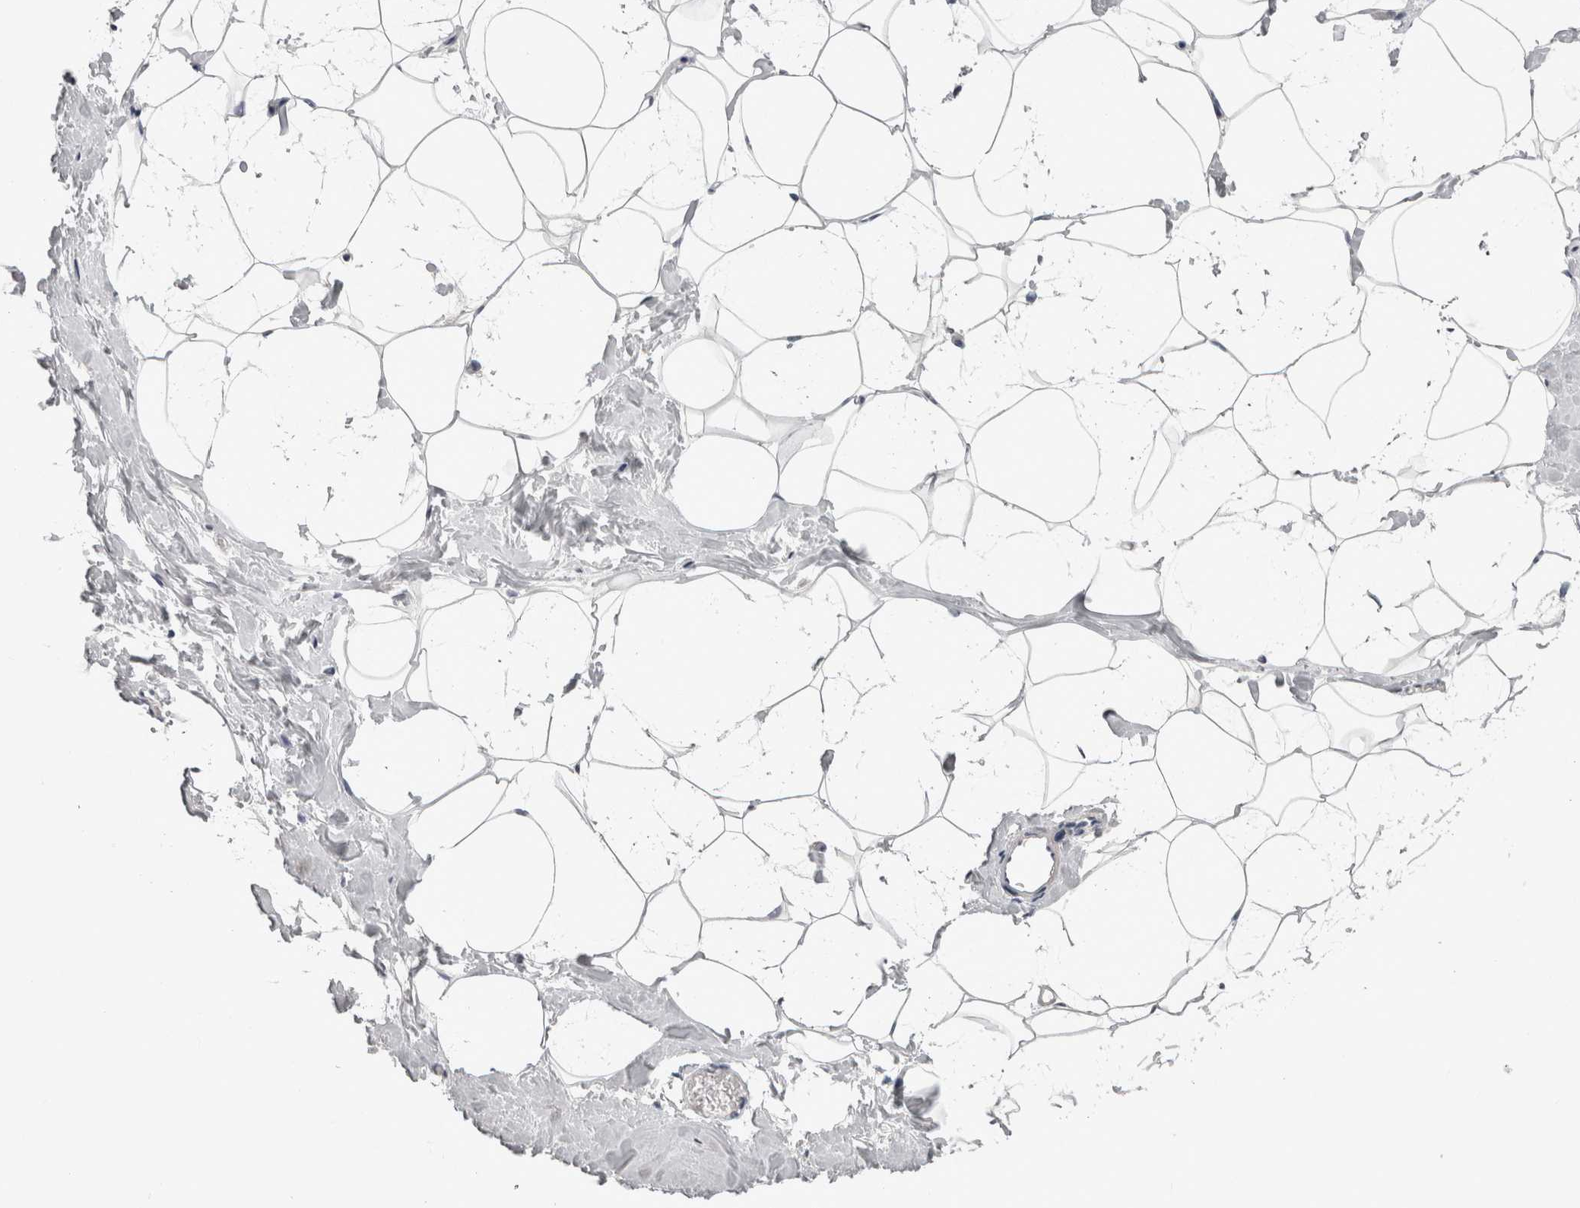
{"staining": {"intensity": "negative", "quantity": "none", "location": "none"}, "tissue": "adipose tissue", "cell_type": "Adipocytes", "image_type": "normal", "snomed": [{"axis": "morphology", "description": "Normal tissue, NOS"}, {"axis": "morphology", "description": "Fibrosis, NOS"}, {"axis": "topography", "description": "Breast"}, {"axis": "topography", "description": "Adipose tissue"}], "caption": "DAB immunohistochemical staining of benign human adipose tissue demonstrates no significant expression in adipocytes. The staining was performed using DAB to visualize the protein expression in brown, while the nuclei were stained in blue with hematoxylin (Magnification: 20x).", "gene": "AFMID", "patient": {"sex": "female", "age": 39}}